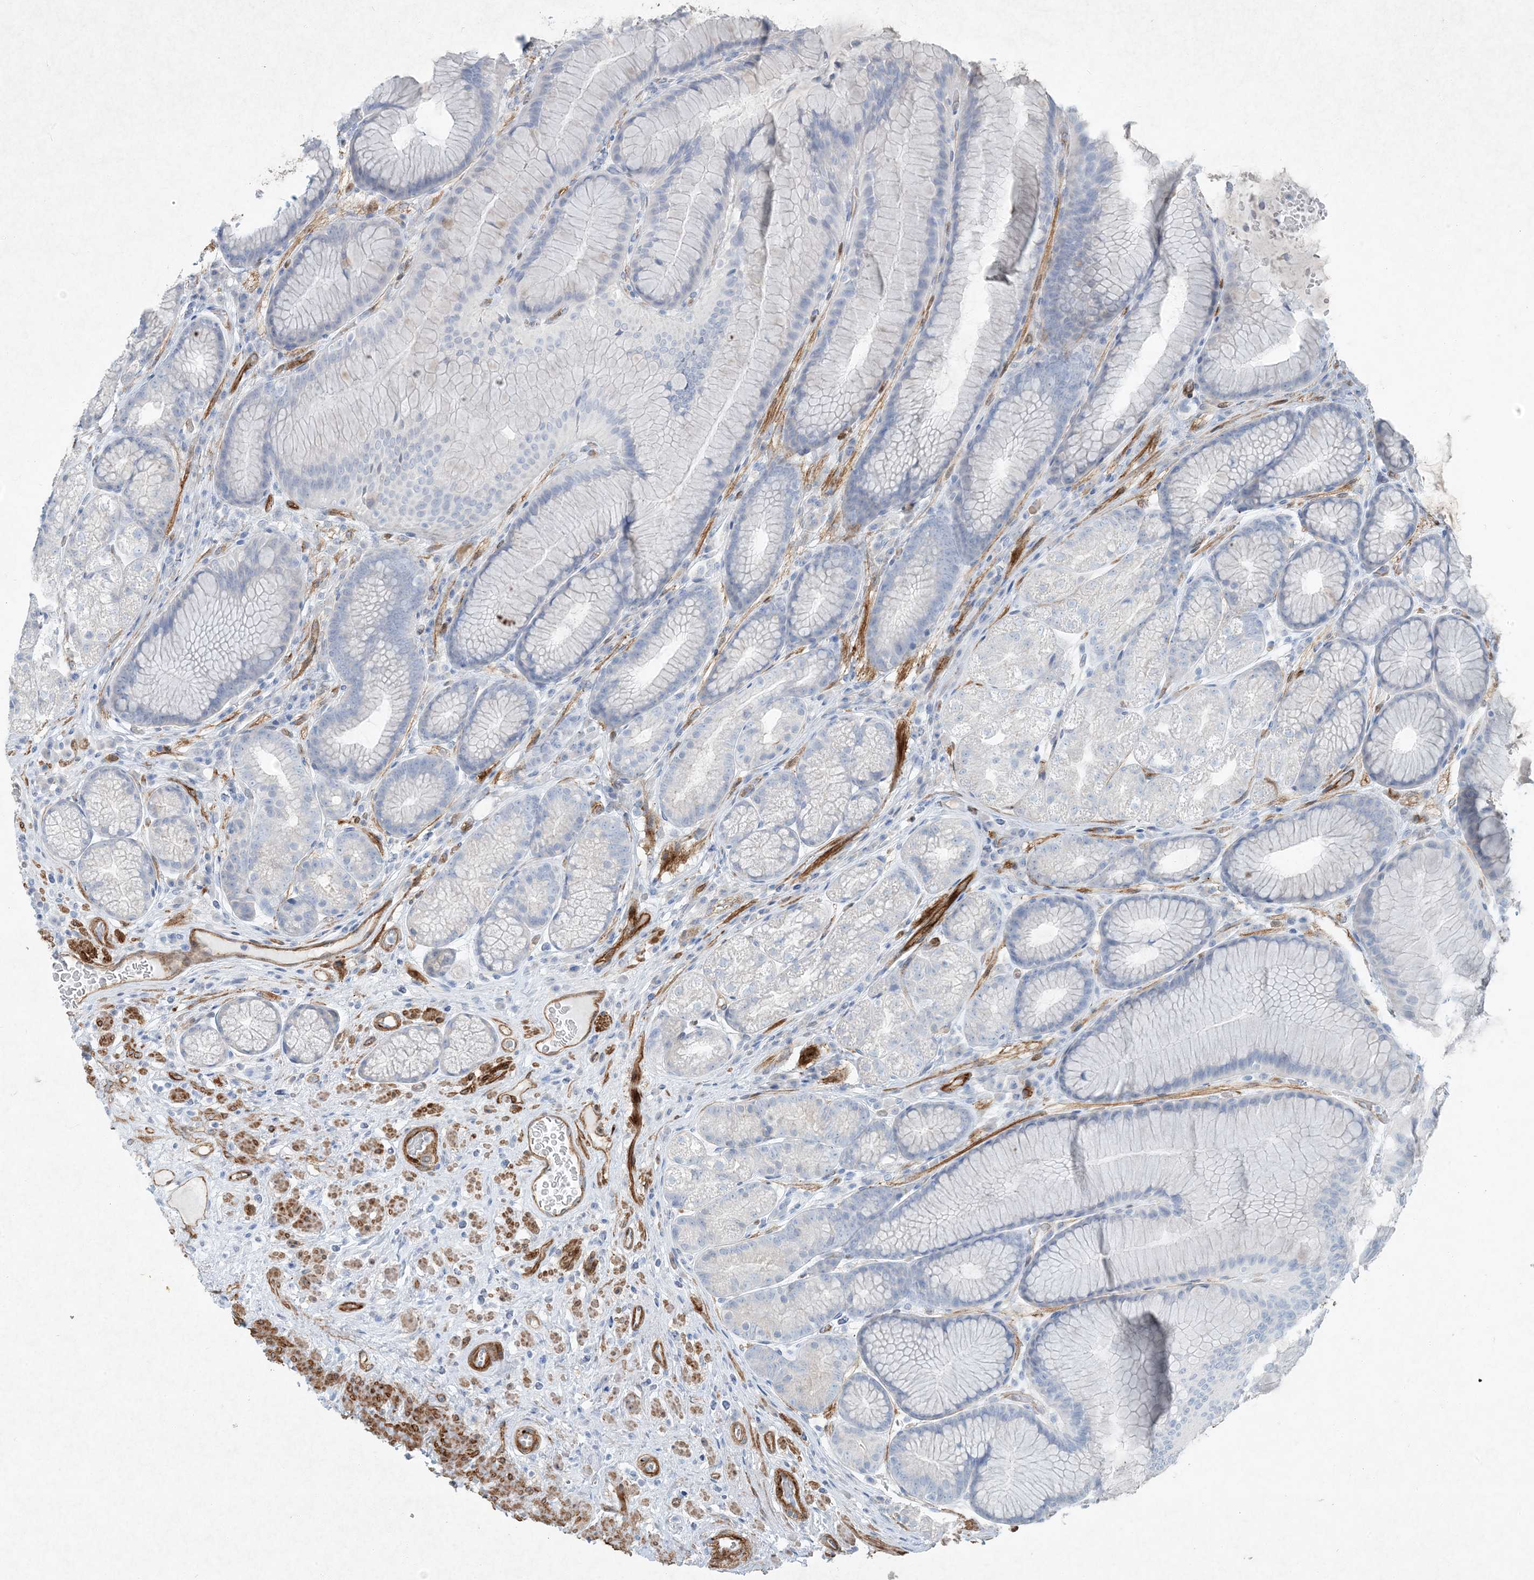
{"staining": {"intensity": "negative", "quantity": "none", "location": "none"}, "tissue": "stomach", "cell_type": "Glandular cells", "image_type": "normal", "snomed": [{"axis": "morphology", "description": "Normal tissue, NOS"}, {"axis": "topography", "description": "Stomach"}], "caption": "Human stomach stained for a protein using IHC reveals no staining in glandular cells.", "gene": "PGM5", "patient": {"sex": "male", "age": 57}}